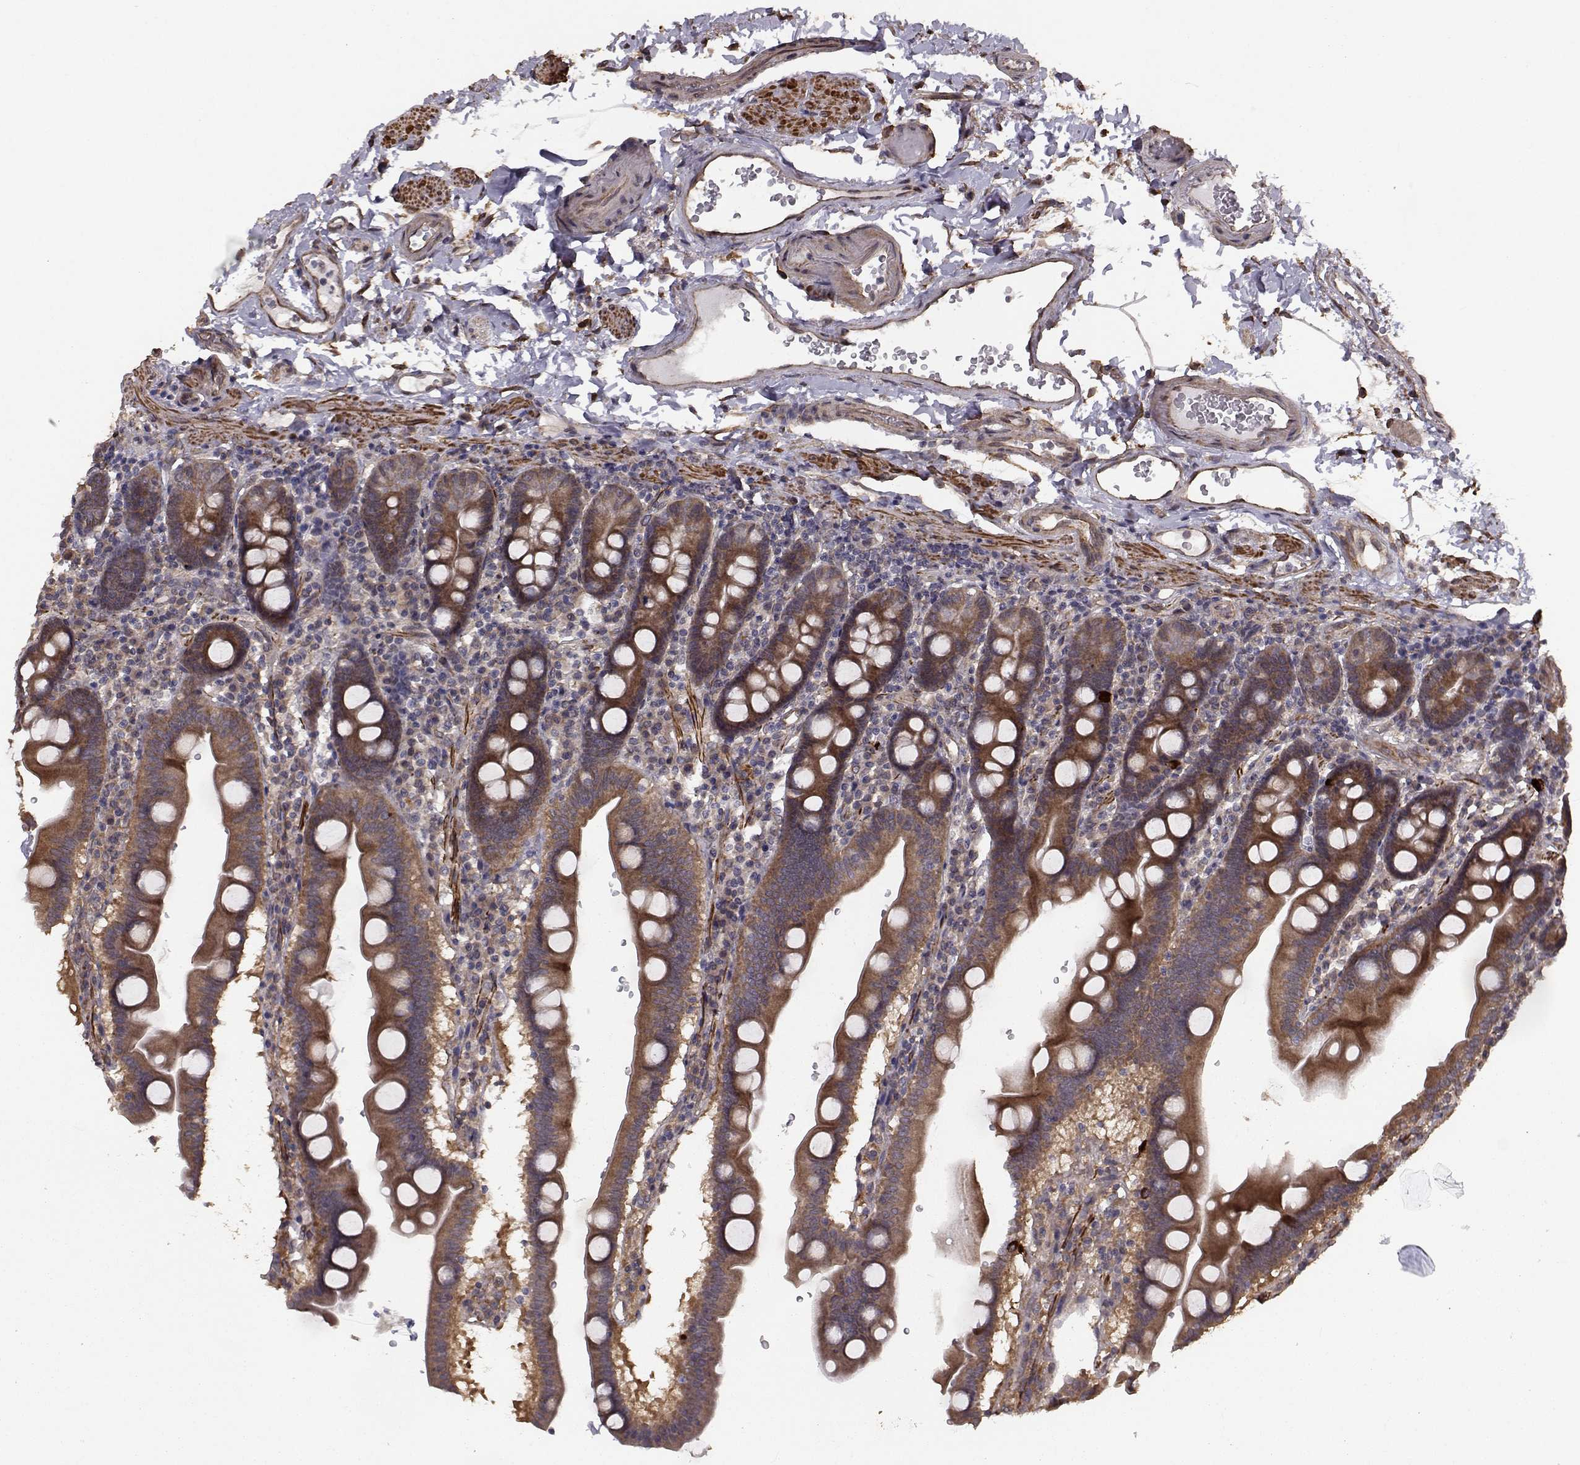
{"staining": {"intensity": "strong", "quantity": "25%-75%", "location": "cytoplasmic/membranous"}, "tissue": "duodenum", "cell_type": "Glandular cells", "image_type": "normal", "snomed": [{"axis": "morphology", "description": "Normal tissue, NOS"}, {"axis": "topography", "description": "Duodenum"}], "caption": "A histopathology image of human duodenum stained for a protein shows strong cytoplasmic/membranous brown staining in glandular cells.", "gene": "TRIP10", "patient": {"sex": "male", "age": 59}}